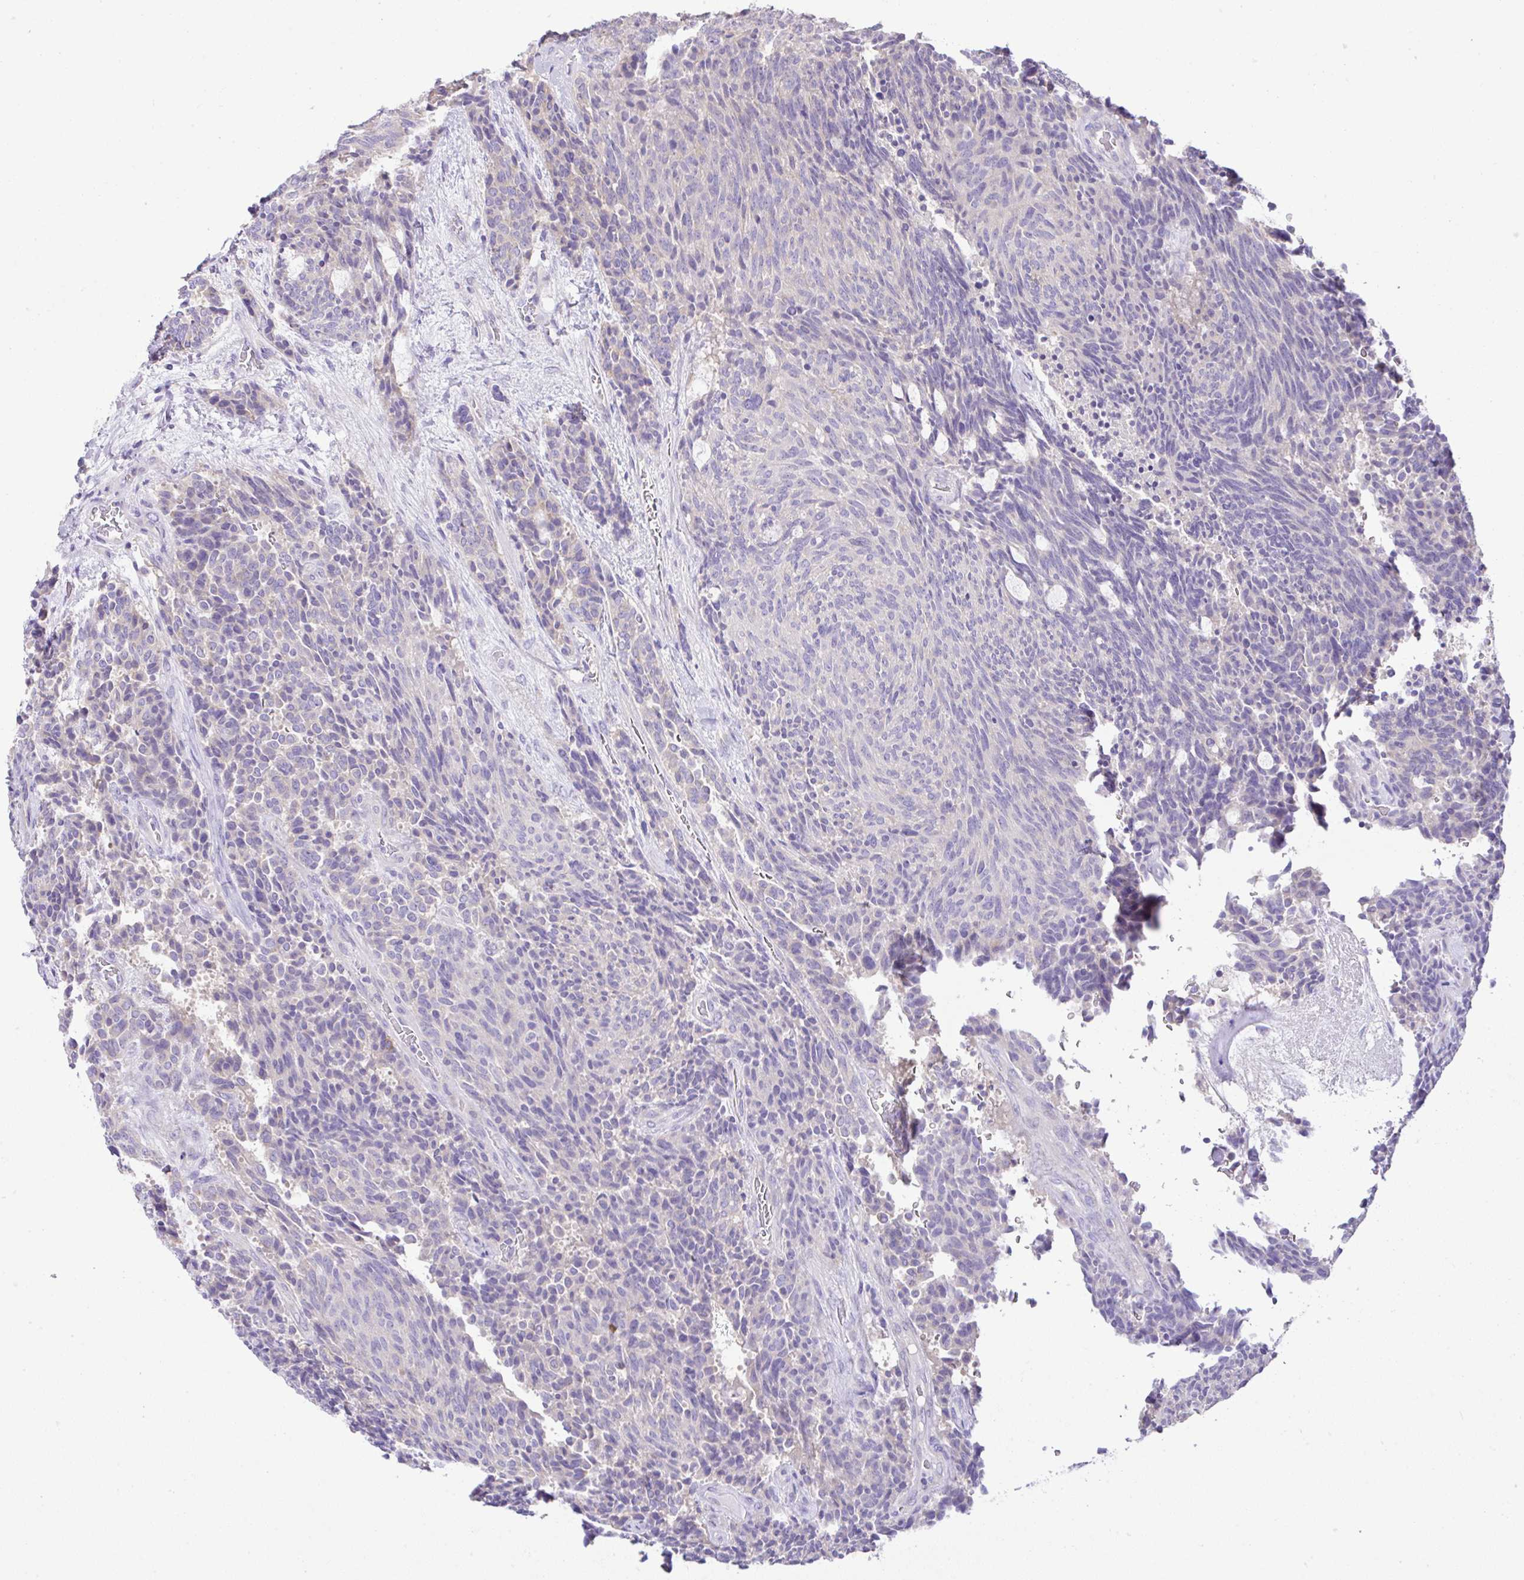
{"staining": {"intensity": "negative", "quantity": "none", "location": "none"}, "tissue": "carcinoid", "cell_type": "Tumor cells", "image_type": "cancer", "snomed": [{"axis": "morphology", "description": "Carcinoid, malignant, NOS"}, {"axis": "topography", "description": "Pancreas"}], "caption": "DAB (3,3'-diaminobenzidine) immunohistochemical staining of carcinoid (malignant) shows no significant positivity in tumor cells.", "gene": "OR4P4", "patient": {"sex": "female", "age": 54}}